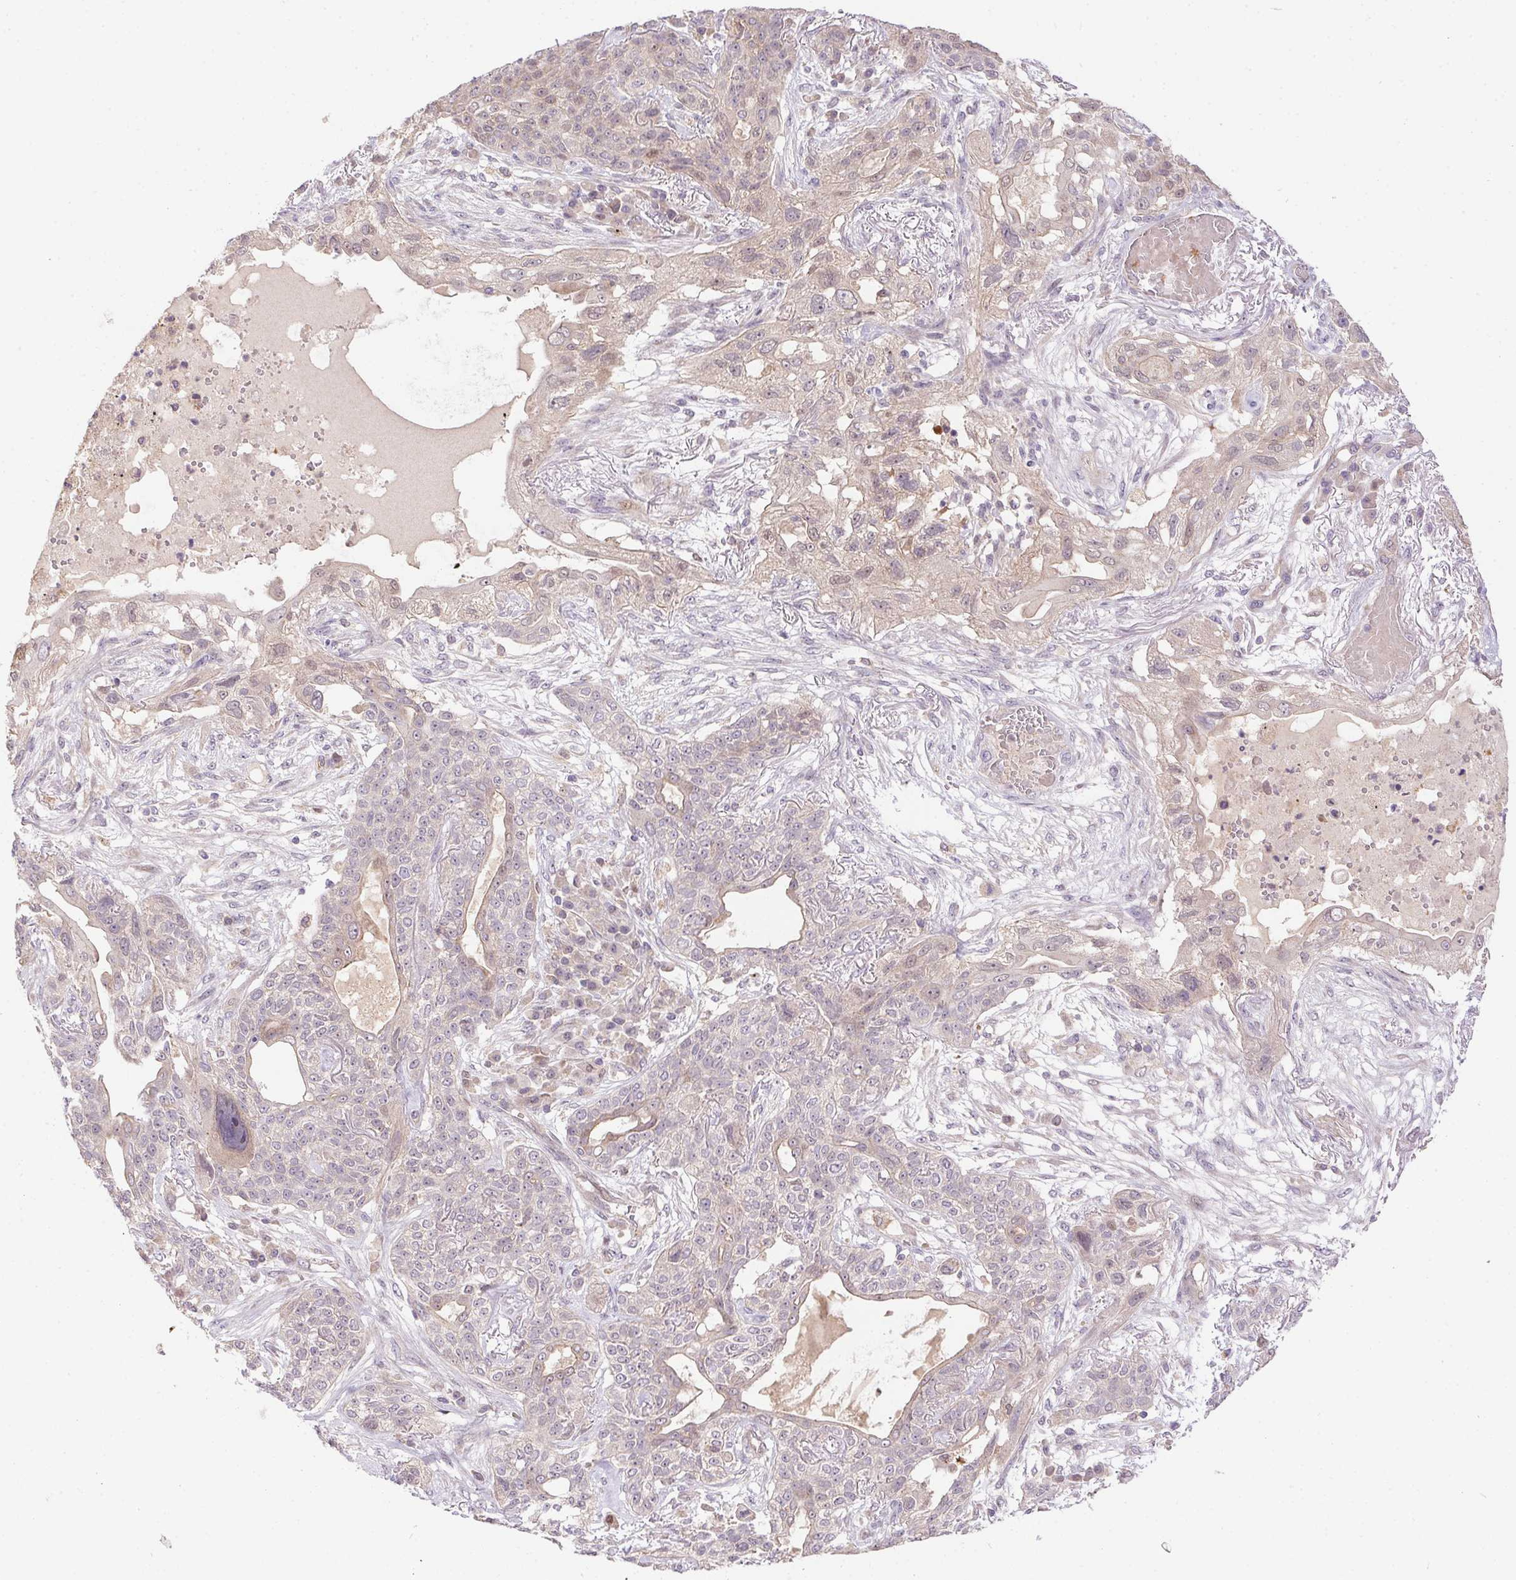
{"staining": {"intensity": "negative", "quantity": "none", "location": "none"}, "tissue": "lung cancer", "cell_type": "Tumor cells", "image_type": "cancer", "snomed": [{"axis": "morphology", "description": "Squamous cell carcinoma, NOS"}, {"axis": "topography", "description": "Lung"}], "caption": "High magnification brightfield microscopy of lung cancer (squamous cell carcinoma) stained with DAB (brown) and counterstained with hematoxylin (blue): tumor cells show no significant positivity.", "gene": "NUDT16", "patient": {"sex": "female", "age": 70}}